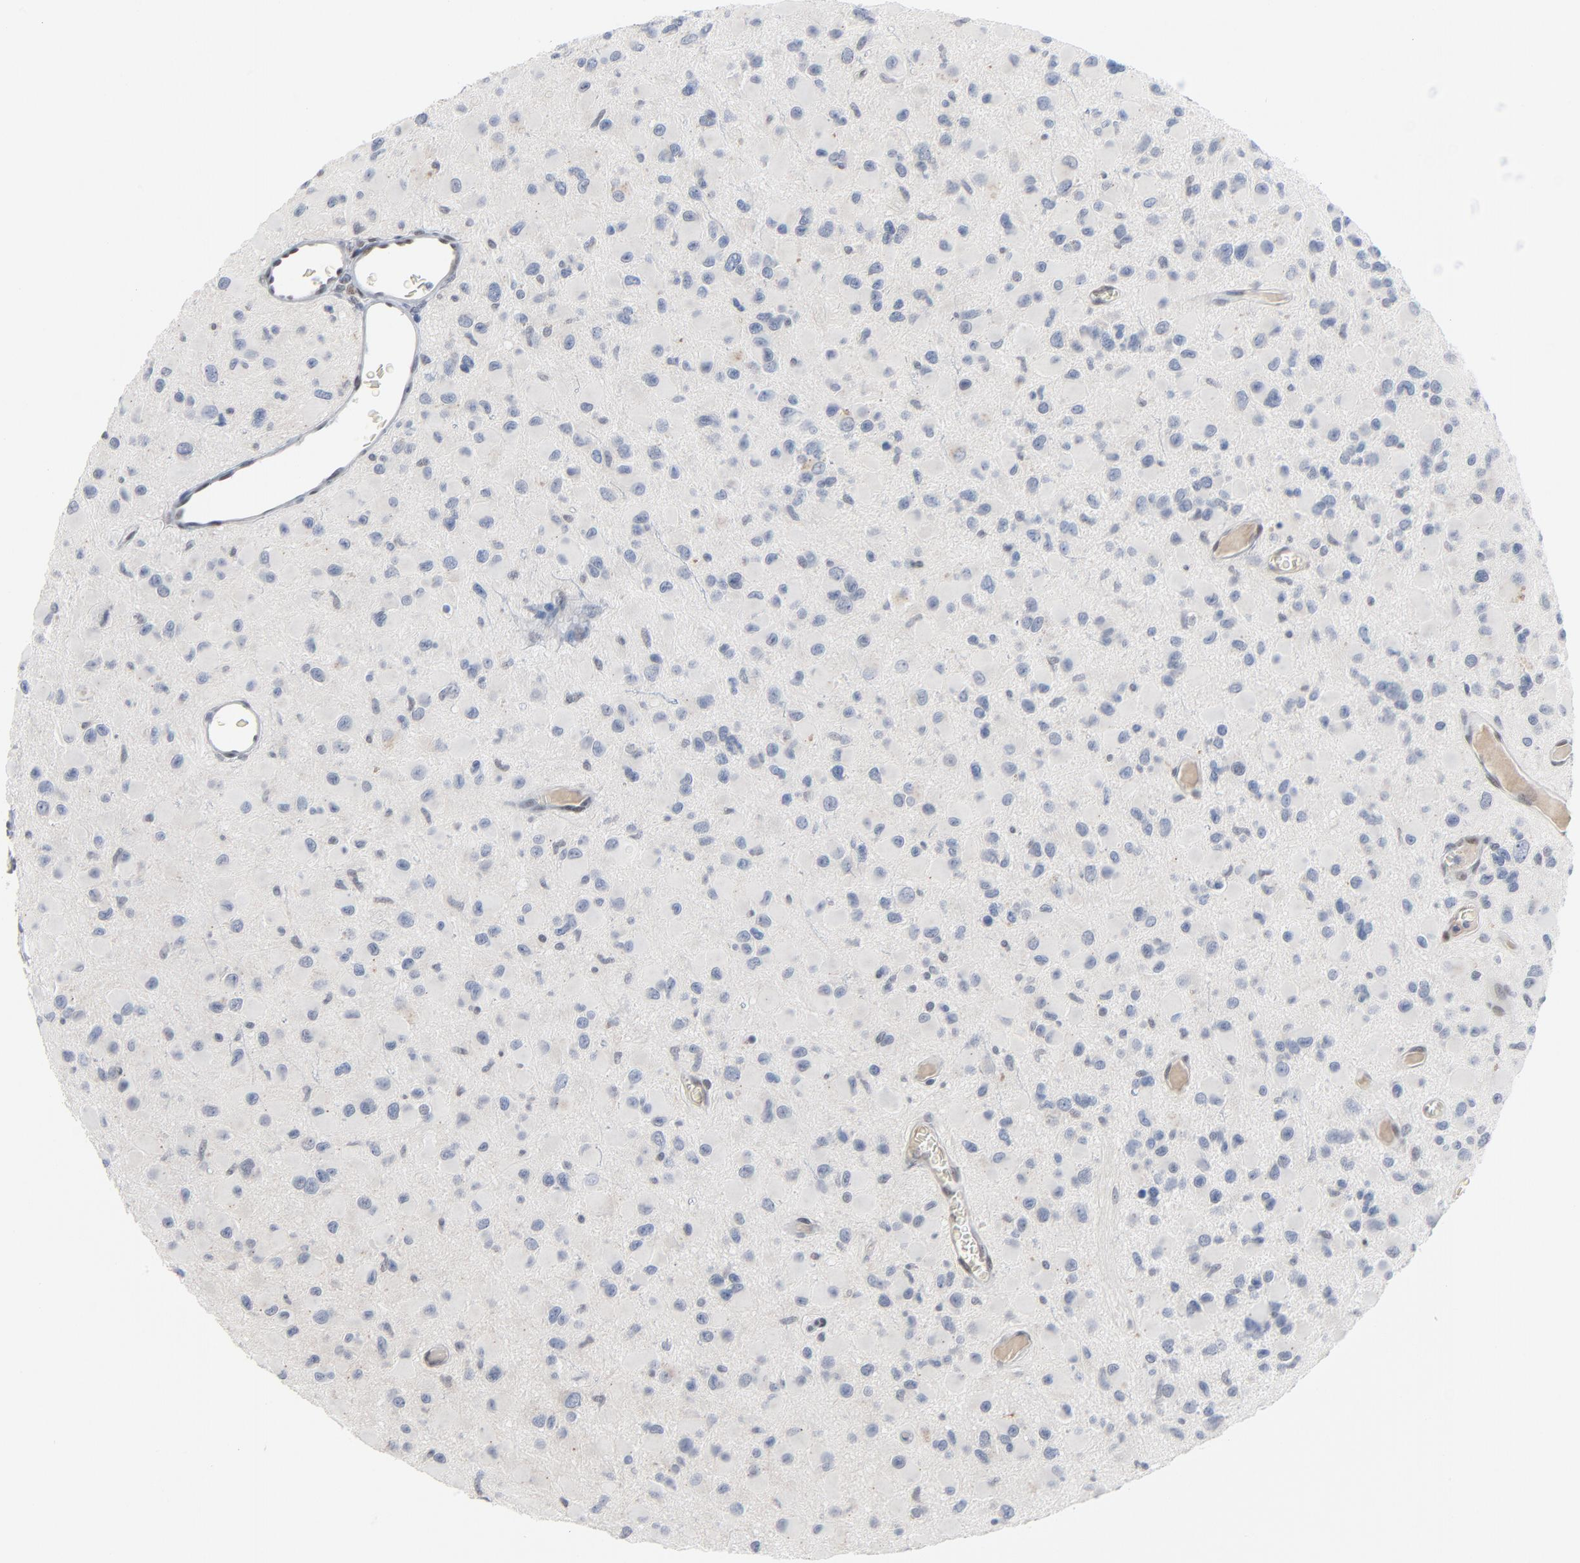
{"staining": {"intensity": "negative", "quantity": "none", "location": "none"}, "tissue": "glioma", "cell_type": "Tumor cells", "image_type": "cancer", "snomed": [{"axis": "morphology", "description": "Glioma, malignant, Low grade"}, {"axis": "topography", "description": "Brain"}], "caption": "This is a photomicrograph of IHC staining of glioma, which shows no positivity in tumor cells.", "gene": "FOXP1", "patient": {"sex": "male", "age": 42}}